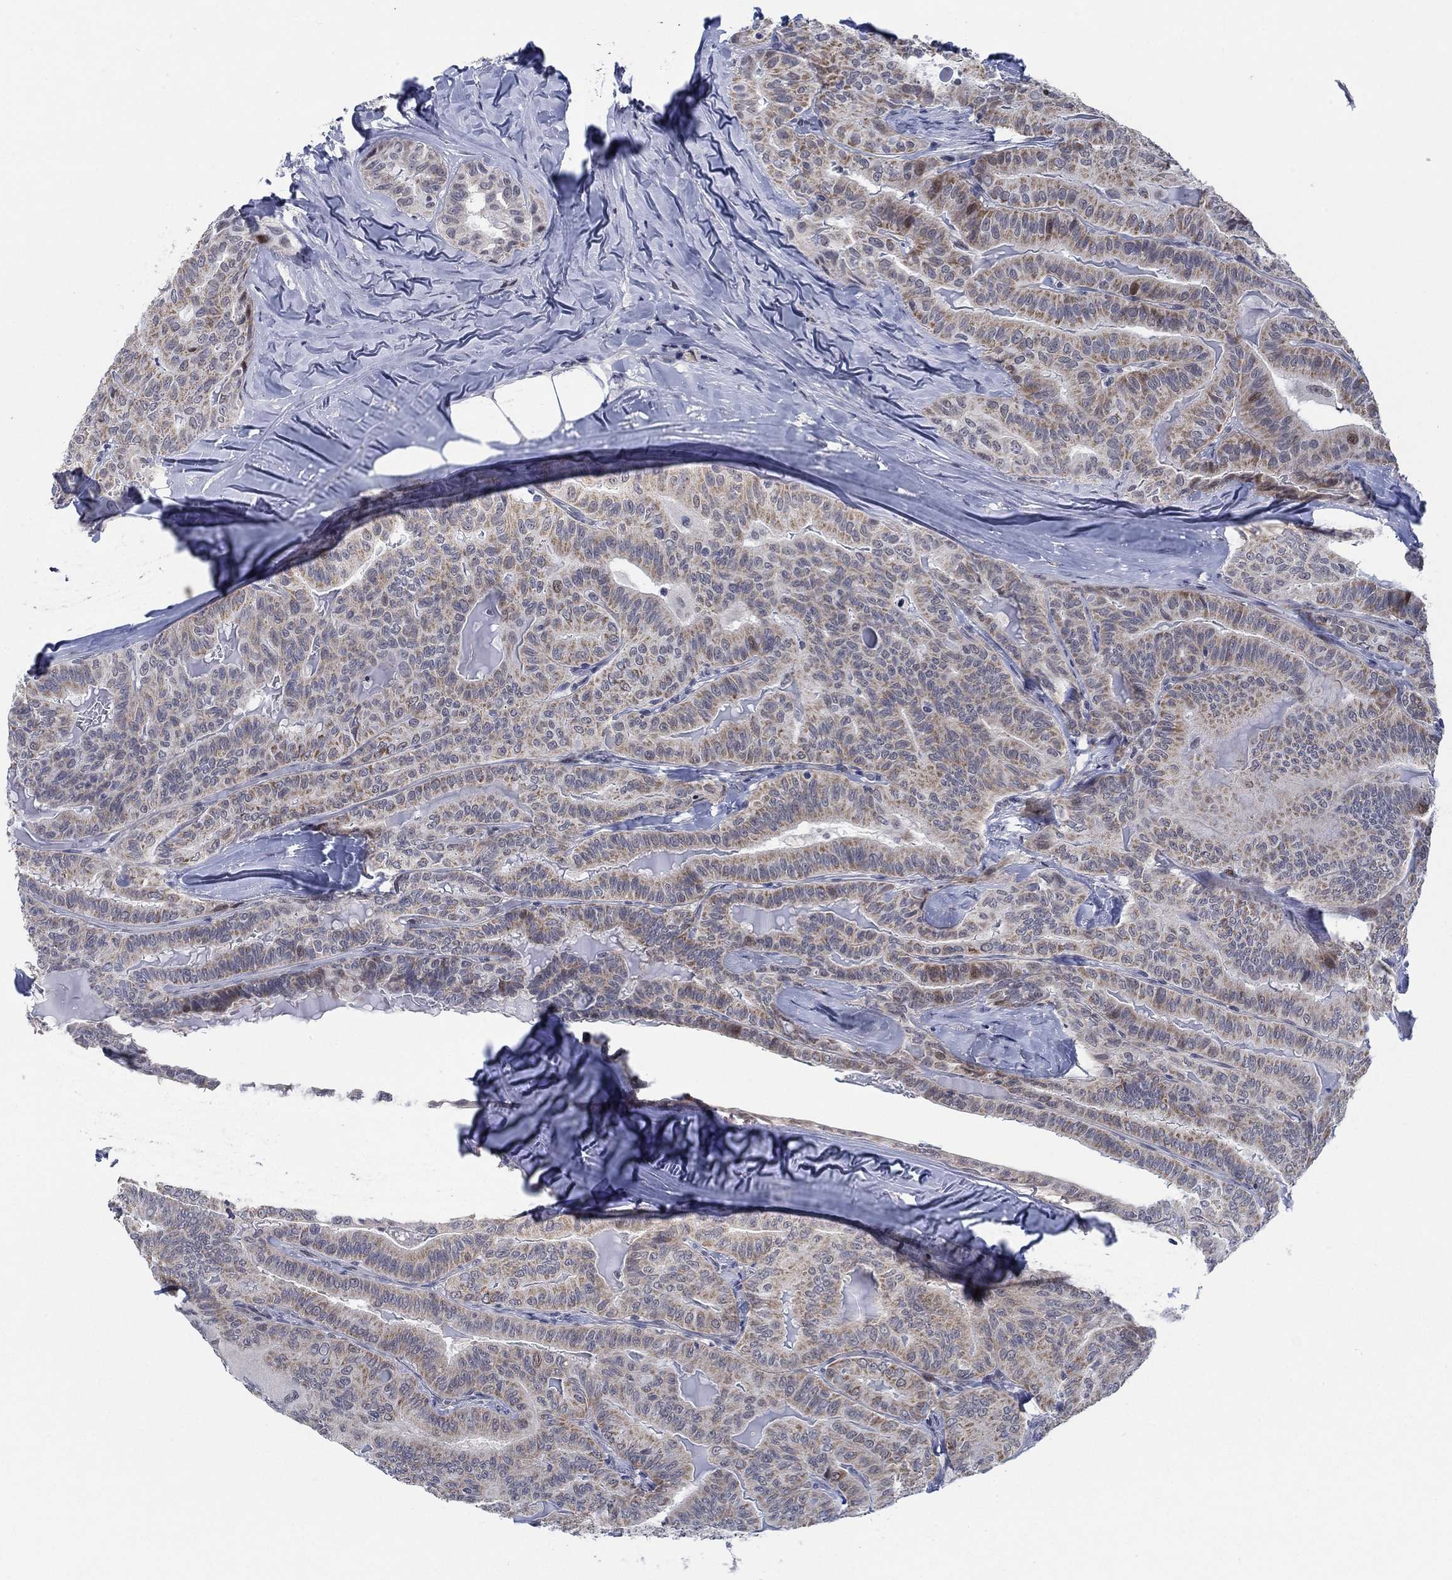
{"staining": {"intensity": "weak", "quantity": ">75%", "location": "cytoplasmic/membranous"}, "tissue": "thyroid cancer", "cell_type": "Tumor cells", "image_type": "cancer", "snomed": [{"axis": "morphology", "description": "Papillary adenocarcinoma, NOS"}, {"axis": "topography", "description": "Thyroid gland"}], "caption": "IHC photomicrograph of neoplastic tissue: human thyroid cancer (papillary adenocarcinoma) stained using IHC shows low levels of weak protein expression localized specifically in the cytoplasmic/membranous of tumor cells, appearing as a cytoplasmic/membranous brown color.", "gene": "NEU3", "patient": {"sex": "female", "age": 68}}